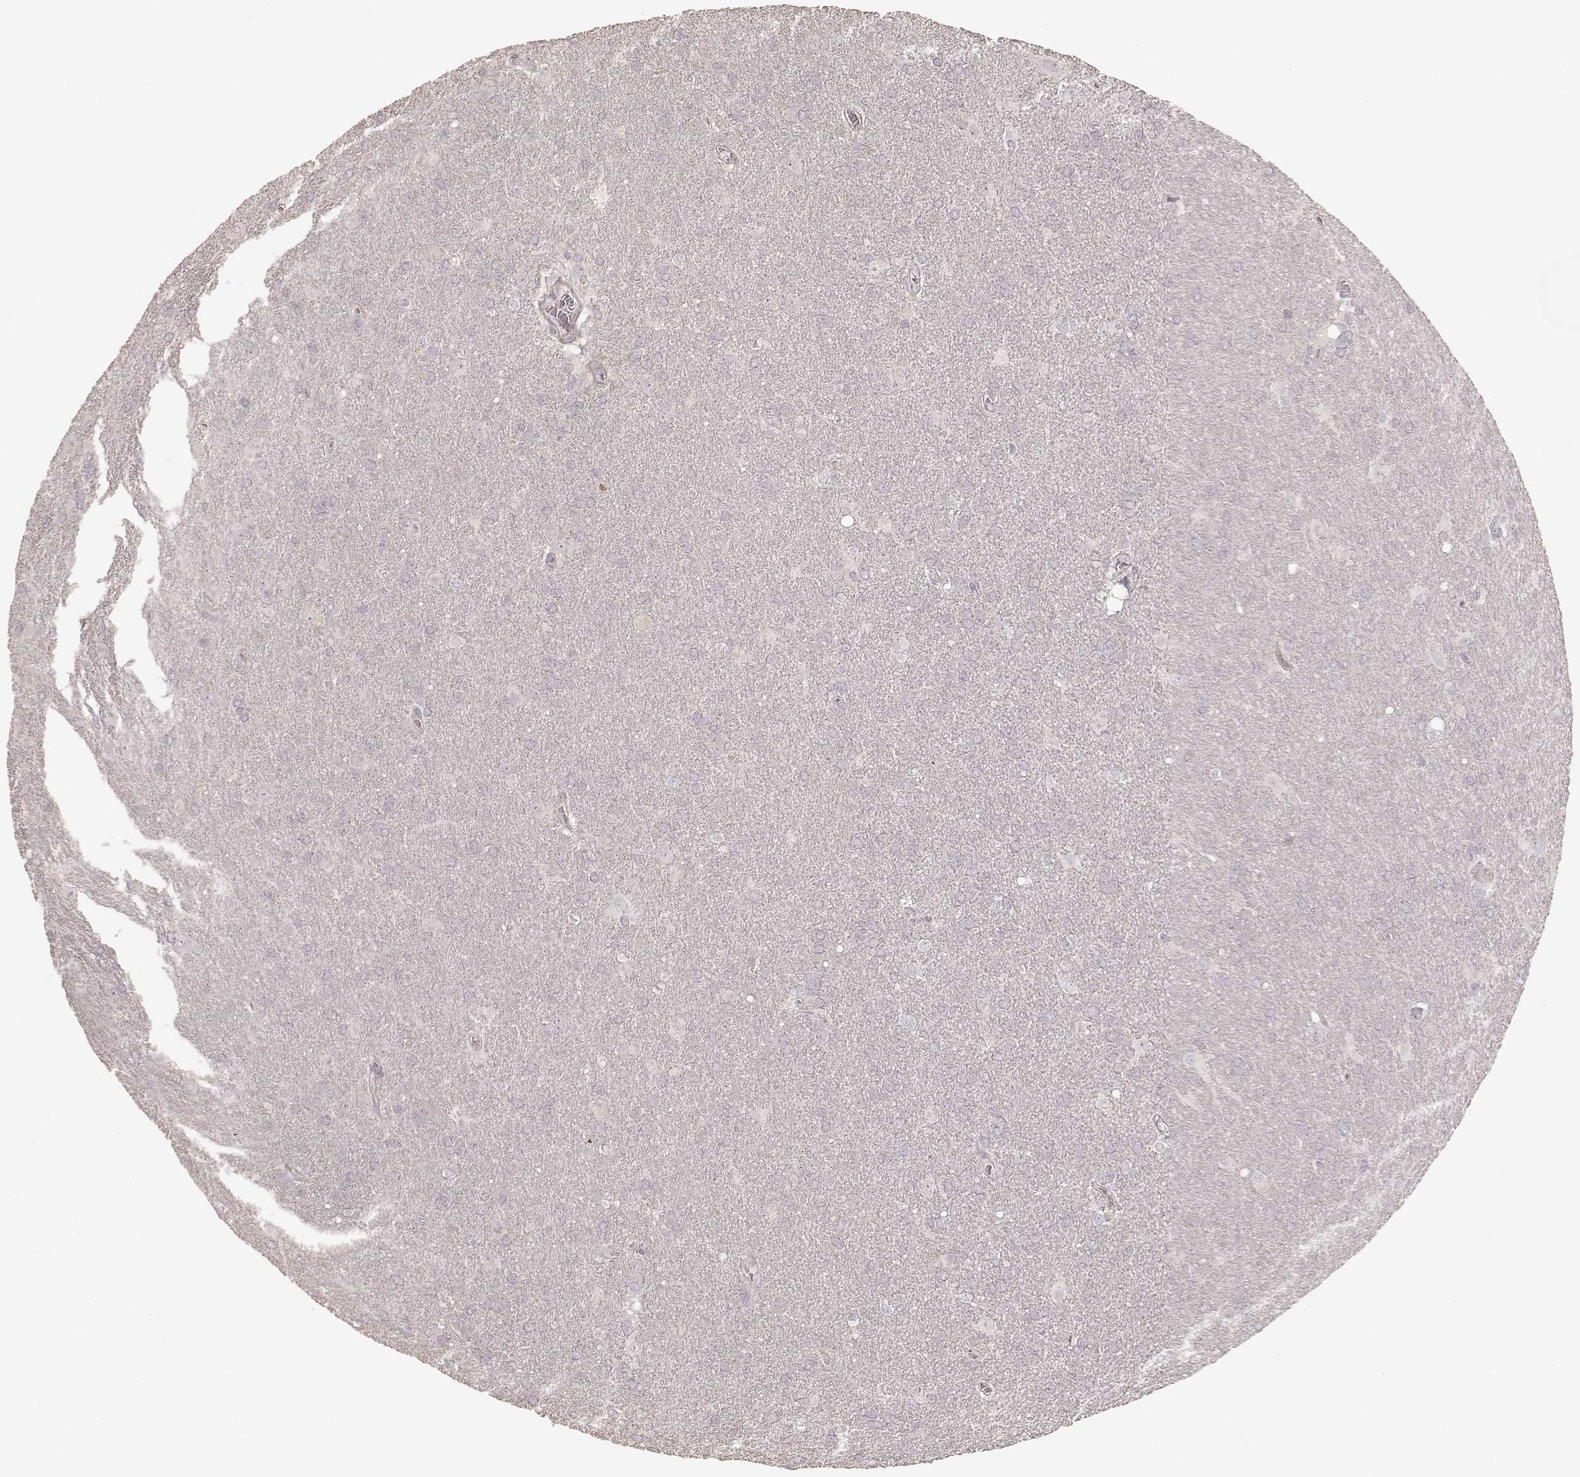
{"staining": {"intensity": "negative", "quantity": "none", "location": "none"}, "tissue": "glioma", "cell_type": "Tumor cells", "image_type": "cancer", "snomed": [{"axis": "morphology", "description": "Glioma, malignant, Low grade"}, {"axis": "topography", "description": "Brain"}], "caption": "Photomicrograph shows no significant protein positivity in tumor cells of malignant glioma (low-grade).", "gene": "KCNJ9", "patient": {"sex": "male", "age": 58}}